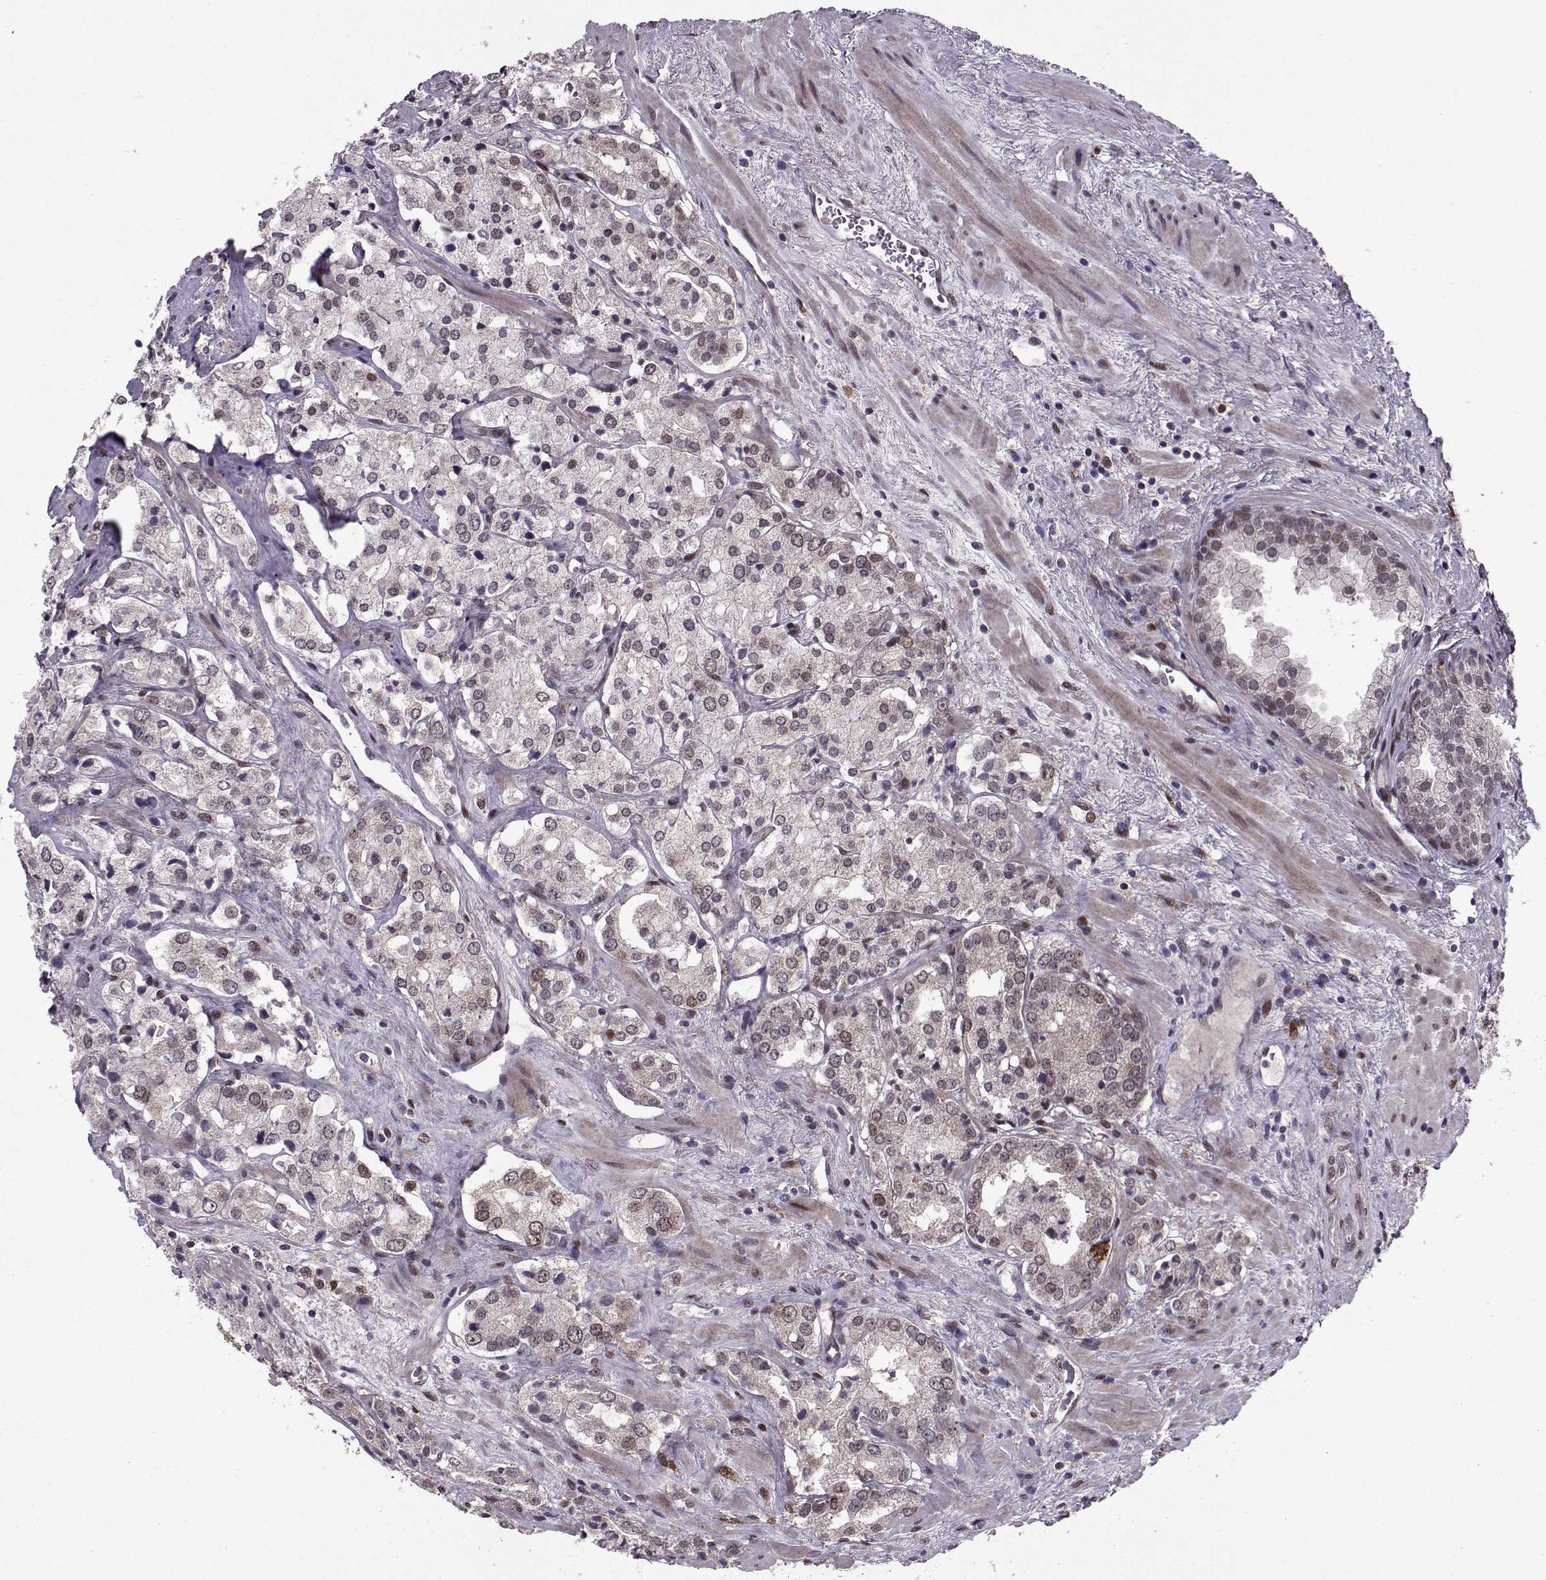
{"staining": {"intensity": "weak", "quantity": "<25%", "location": "nuclear"}, "tissue": "prostate cancer", "cell_type": "Tumor cells", "image_type": "cancer", "snomed": [{"axis": "morphology", "description": "Adenocarcinoma, NOS"}, {"axis": "topography", "description": "Prostate"}], "caption": "DAB (3,3'-diaminobenzidine) immunohistochemical staining of adenocarcinoma (prostate) demonstrates no significant expression in tumor cells. Nuclei are stained in blue.", "gene": "CDK4", "patient": {"sex": "male", "age": 66}}